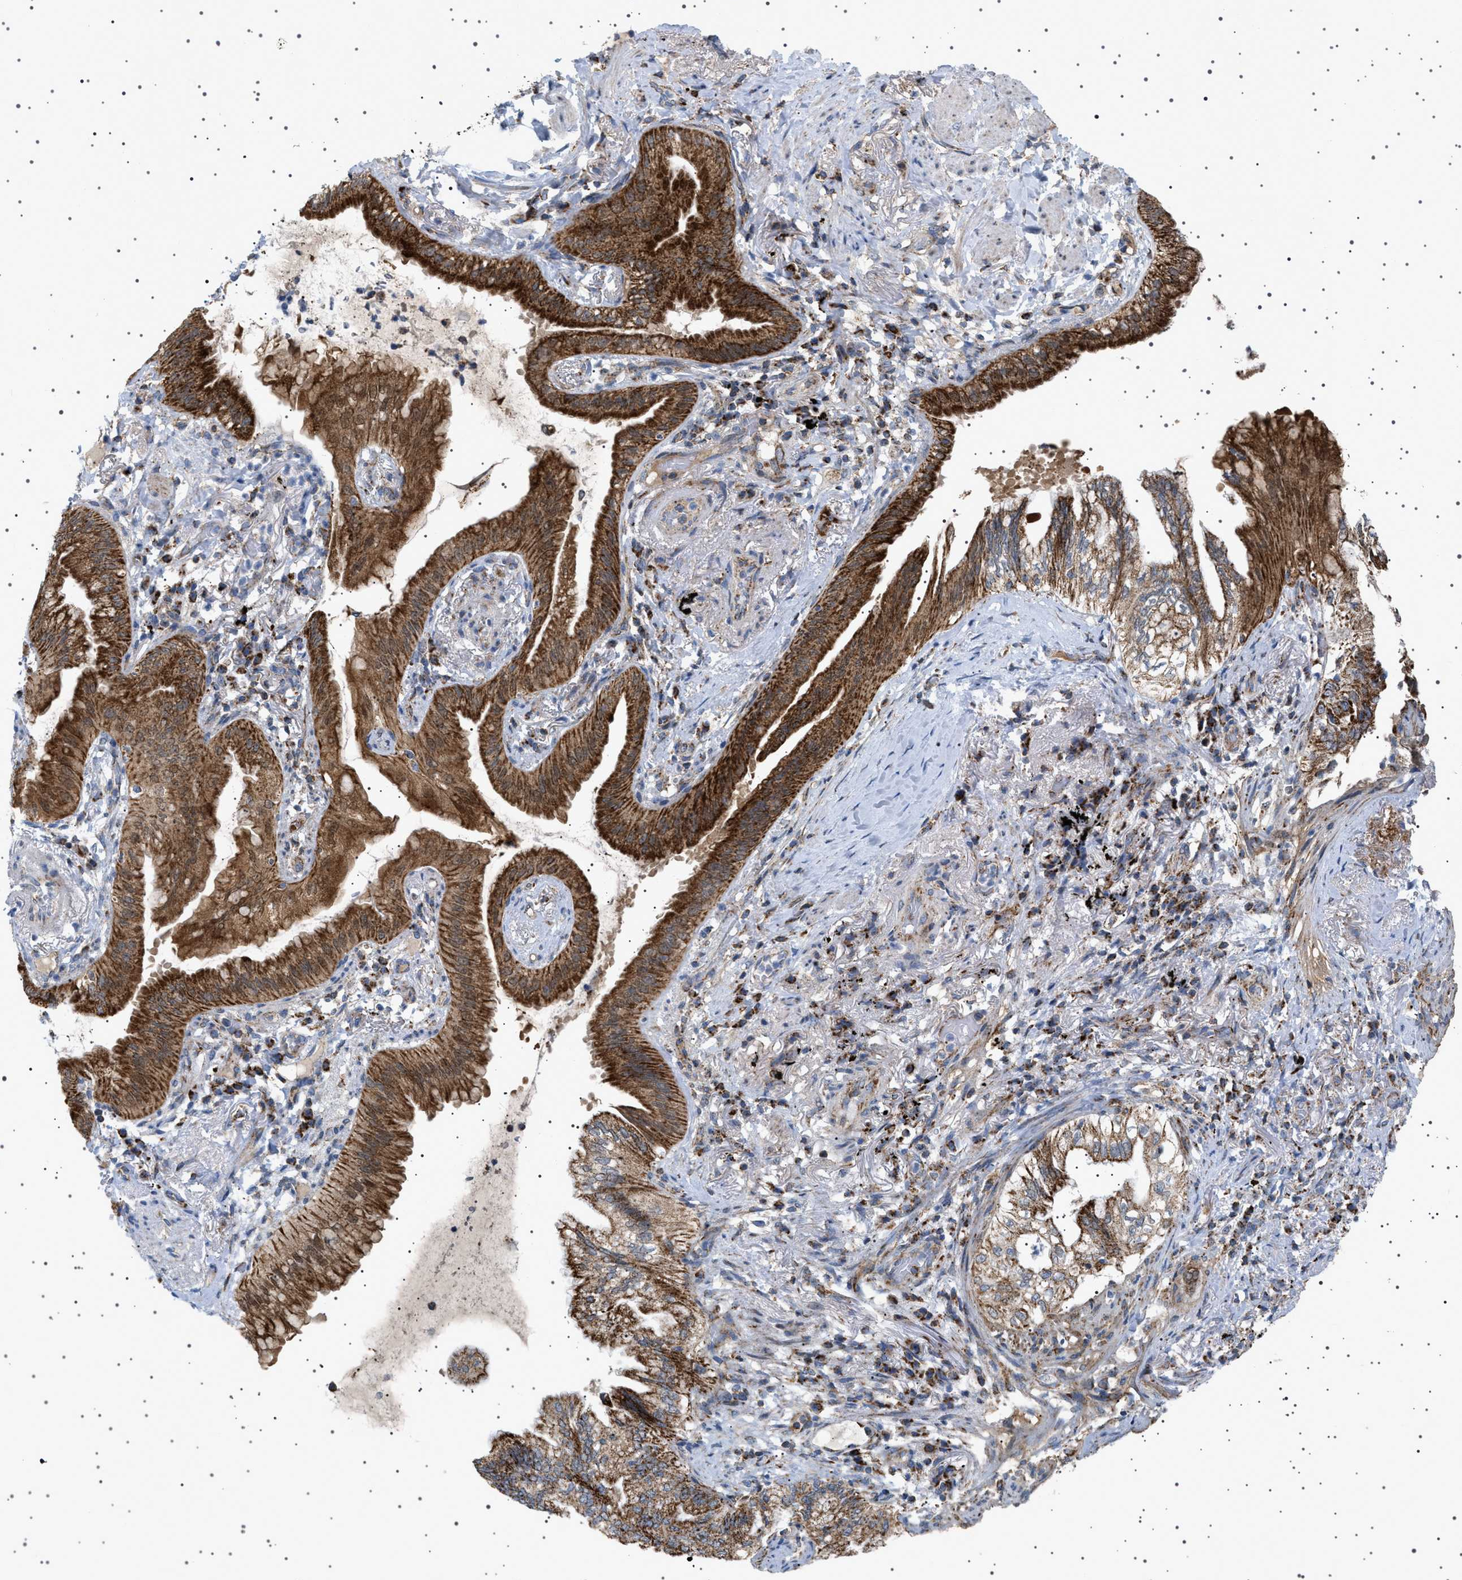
{"staining": {"intensity": "strong", "quantity": ">75%", "location": "cytoplasmic/membranous"}, "tissue": "lung cancer", "cell_type": "Tumor cells", "image_type": "cancer", "snomed": [{"axis": "morphology", "description": "Normal tissue, NOS"}, {"axis": "morphology", "description": "Adenocarcinoma, NOS"}, {"axis": "topography", "description": "Bronchus"}, {"axis": "topography", "description": "Lung"}], "caption": "About >75% of tumor cells in lung cancer (adenocarcinoma) demonstrate strong cytoplasmic/membranous protein staining as visualized by brown immunohistochemical staining.", "gene": "UBXN8", "patient": {"sex": "female", "age": 70}}